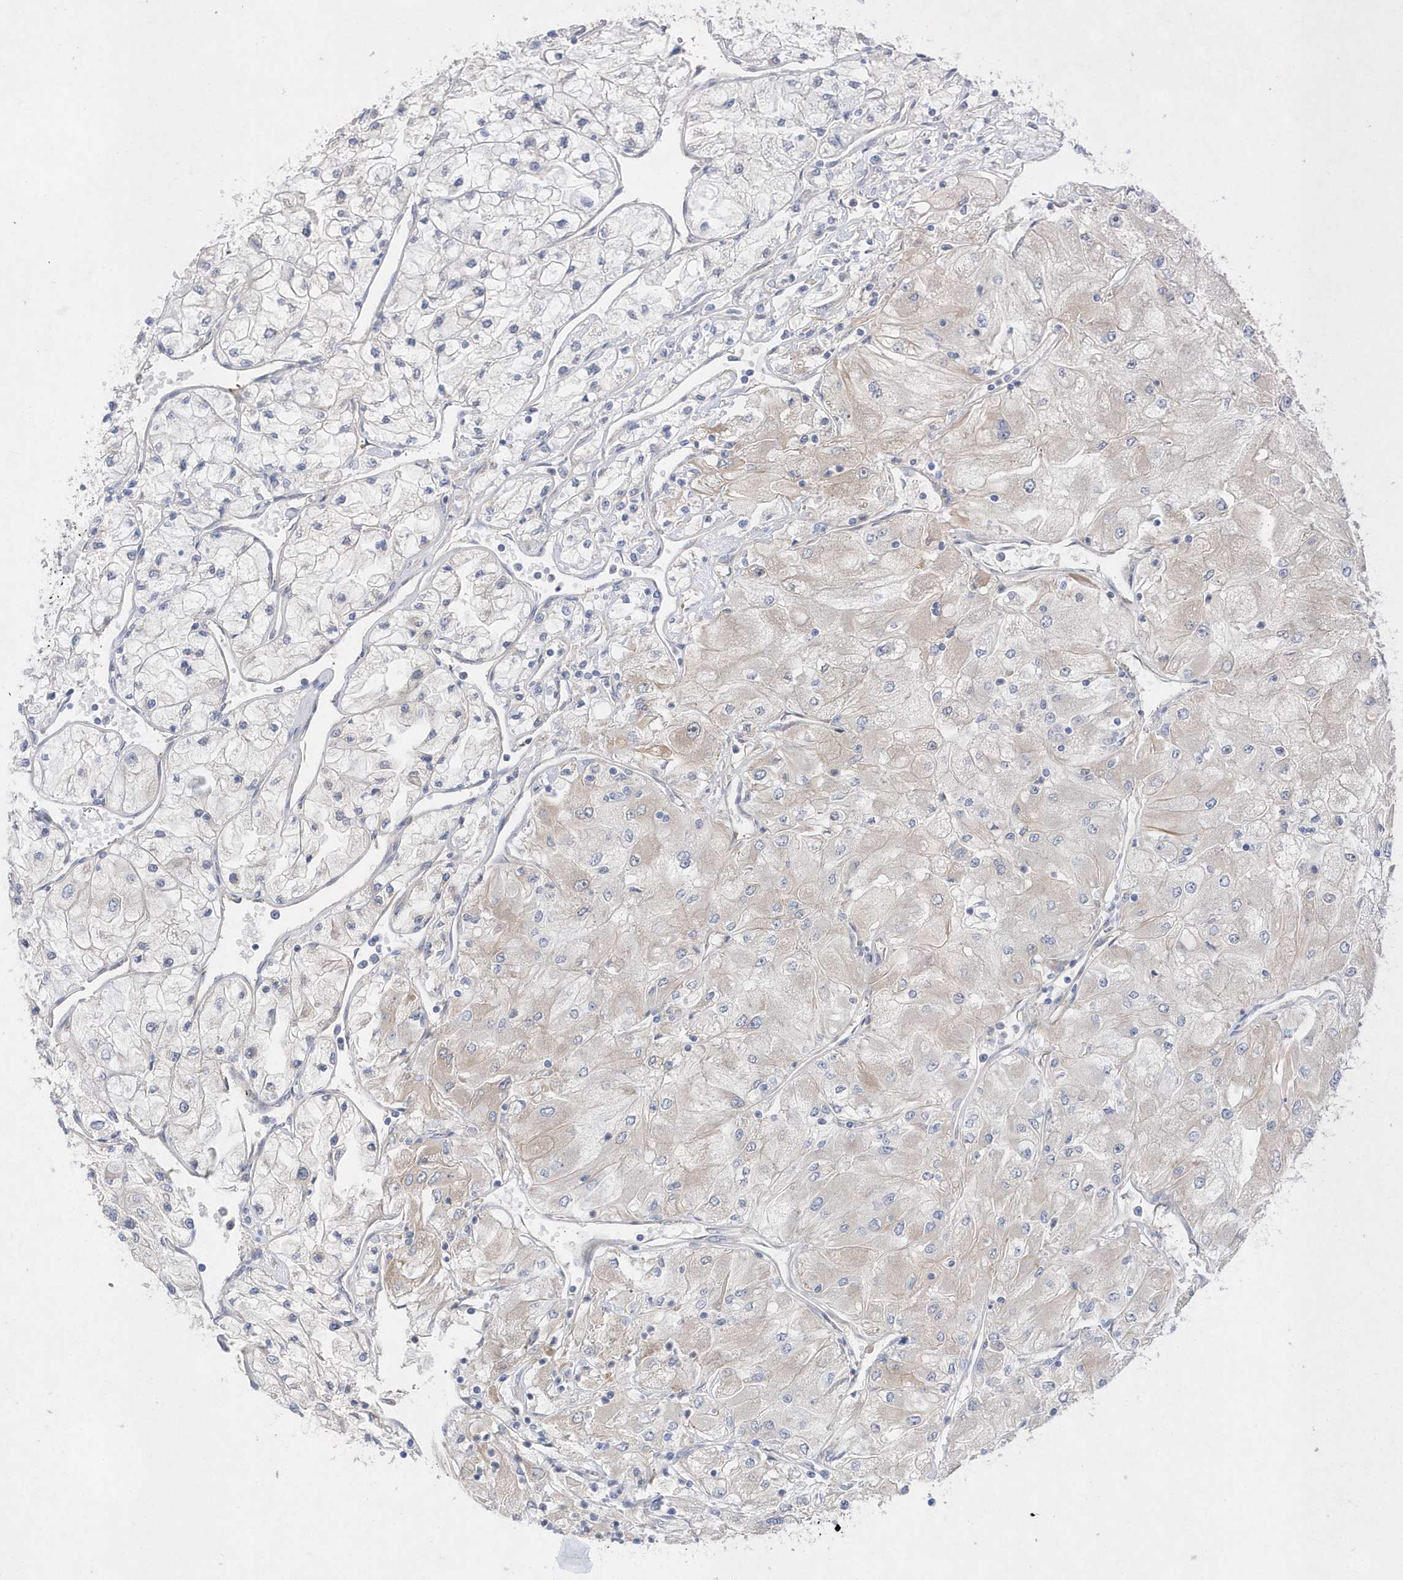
{"staining": {"intensity": "negative", "quantity": "none", "location": "none"}, "tissue": "renal cancer", "cell_type": "Tumor cells", "image_type": "cancer", "snomed": [{"axis": "morphology", "description": "Adenocarcinoma, NOS"}, {"axis": "topography", "description": "Kidney"}], "caption": "A high-resolution micrograph shows IHC staining of renal cancer, which displays no significant expression in tumor cells. The staining is performed using DAB (3,3'-diaminobenzidine) brown chromogen with nuclei counter-stained in using hematoxylin.", "gene": "TMEM132B", "patient": {"sex": "male", "age": 80}}